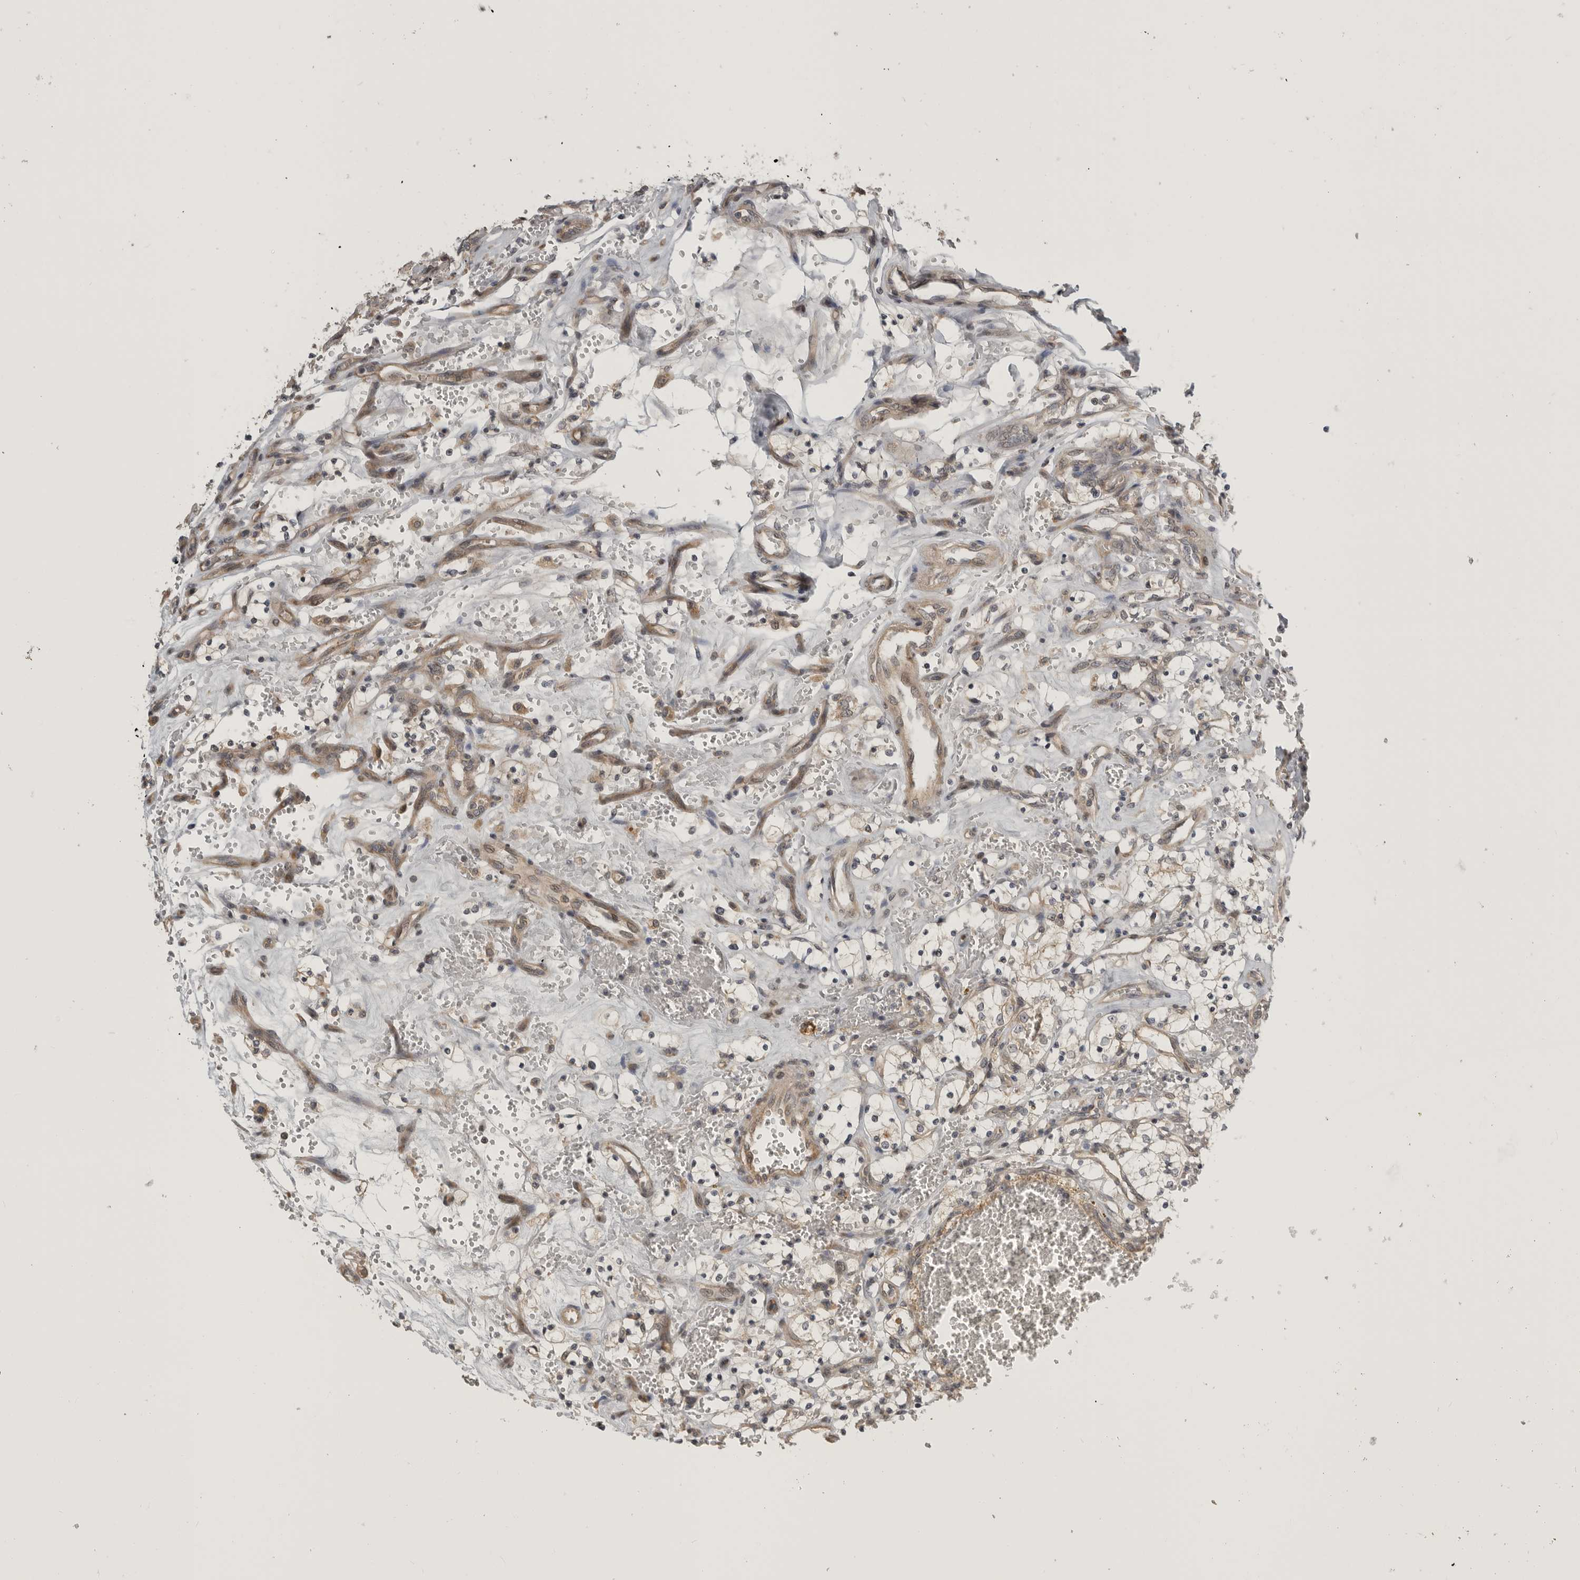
{"staining": {"intensity": "weak", "quantity": "<25%", "location": "cytoplasmic/membranous"}, "tissue": "renal cancer", "cell_type": "Tumor cells", "image_type": "cancer", "snomed": [{"axis": "morphology", "description": "Adenocarcinoma, NOS"}, {"axis": "topography", "description": "Kidney"}], "caption": "Histopathology image shows no protein staining in tumor cells of adenocarcinoma (renal) tissue.", "gene": "CUEDC1", "patient": {"sex": "female", "age": 69}}